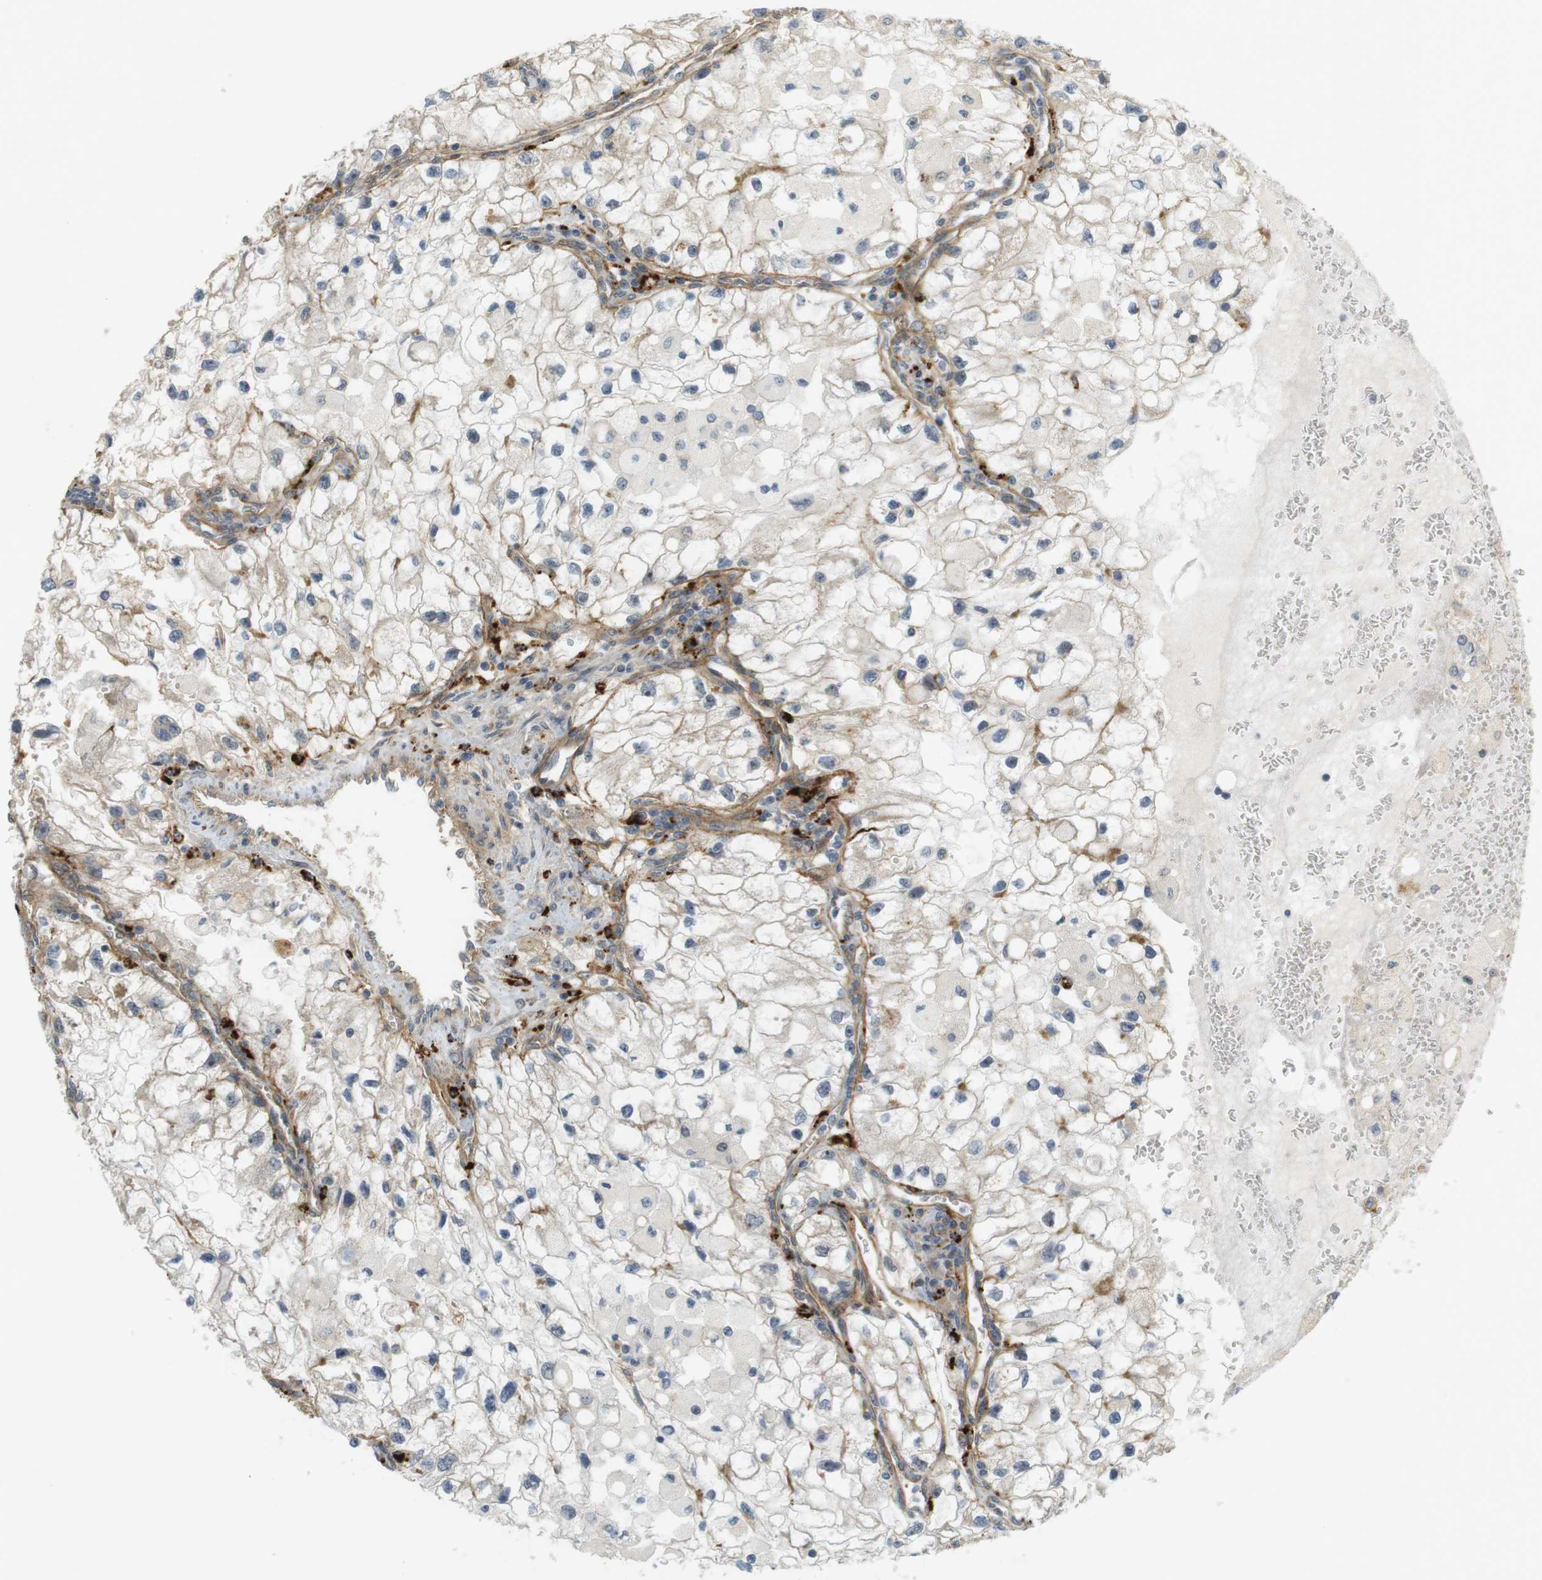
{"staining": {"intensity": "negative", "quantity": "none", "location": "none"}, "tissue": "renal cancer", "cell_type": "Tumor cells", "image_type": "cancer", "snomed": [{"axis": "morphology", "description": "Adenocarcinoma, NOS"}, {"axis": "topography", "description": "Kidney"}], "caption": "Immunohistochemistry photomicrograph of neoplastic tissue: human renal adenocarcinoma stained with DAB reveals no significant protein staining in tumor cells. (IHC, brightfield microscopy, high magnification).", "gene": "TSPAN9", "patient": {"sex": "female", "age": 70}}